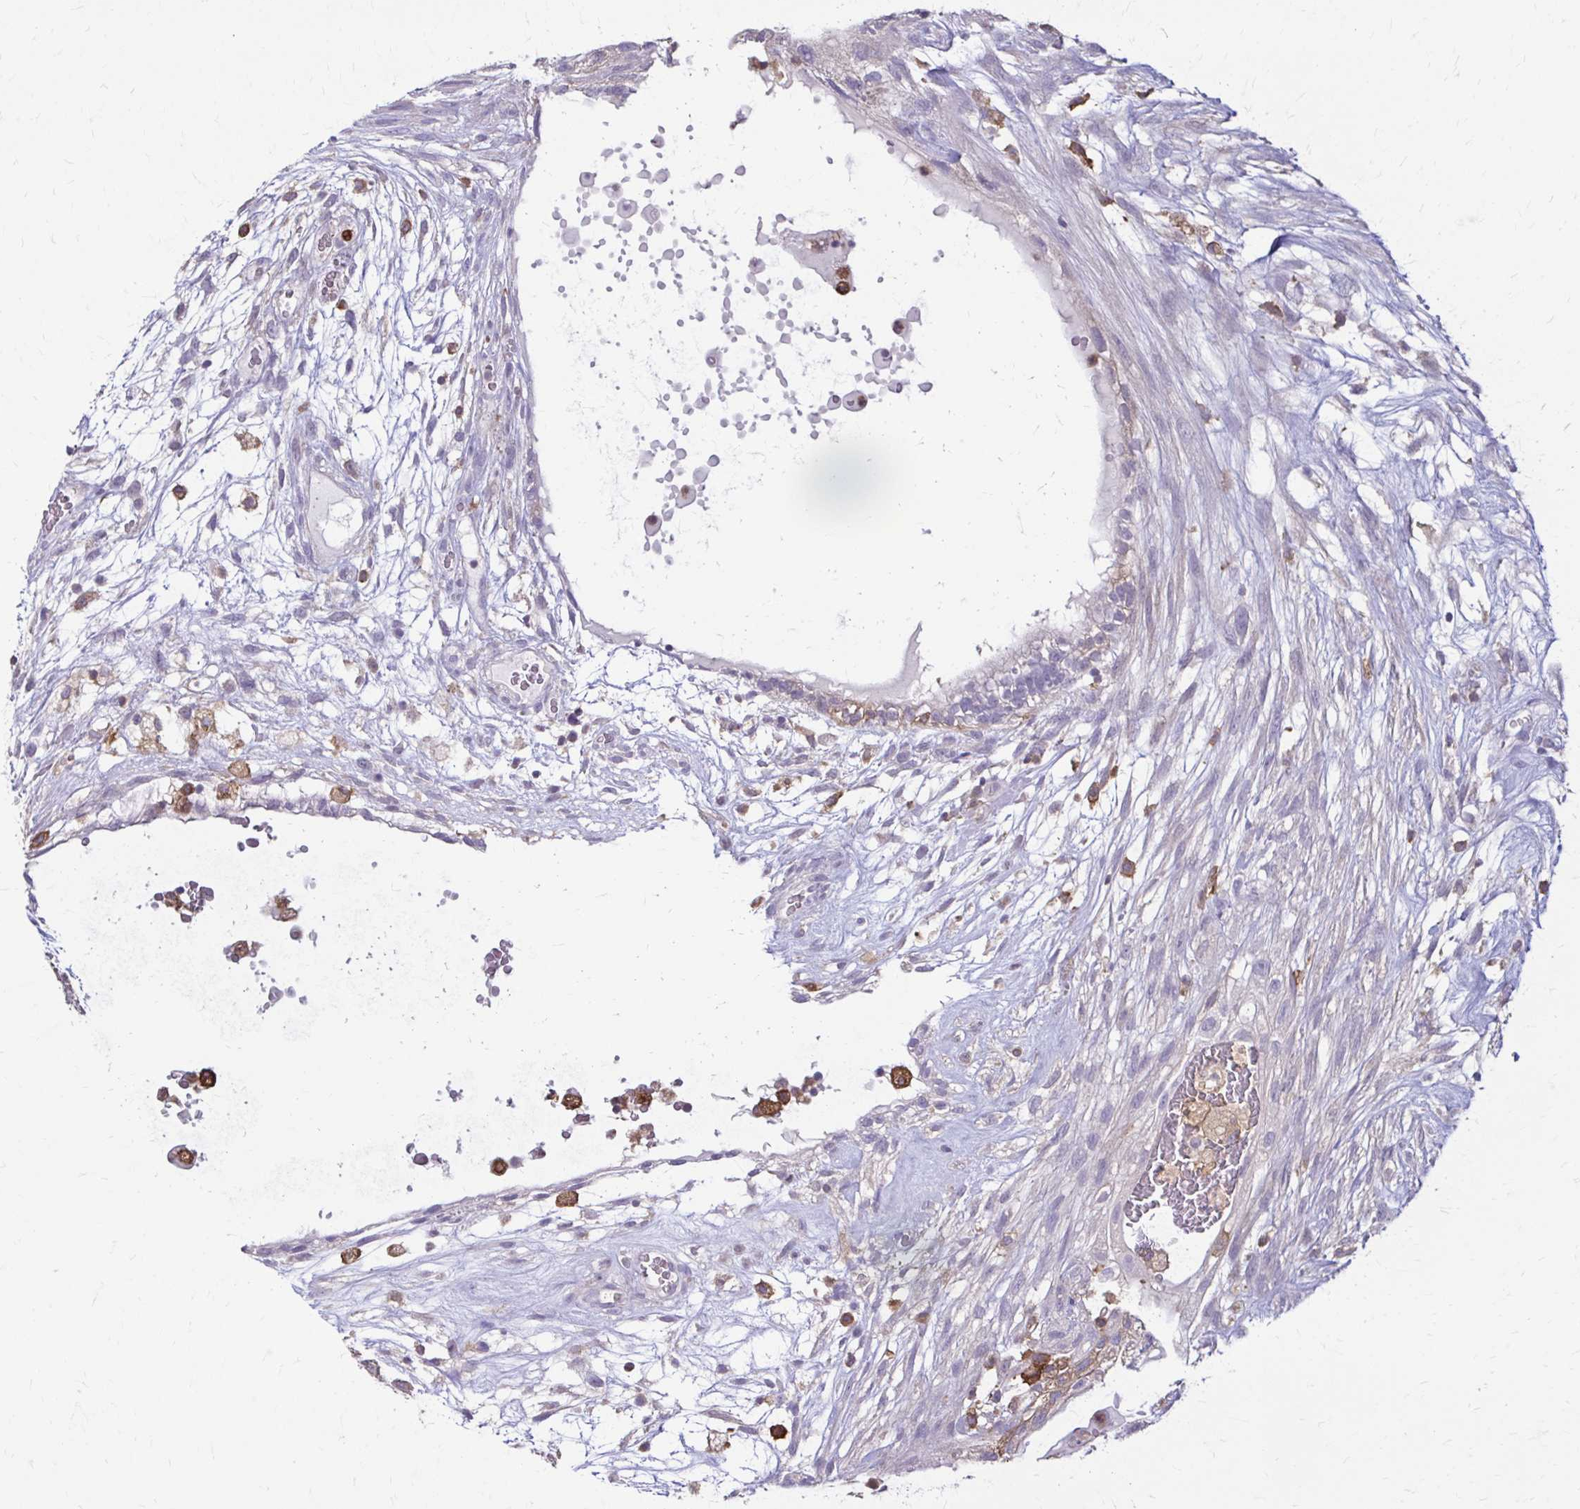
{"staining": {"intensity": "strong", "quantity": "<25%", "location": "cytoplasmic/membranous"}, "tissue": "testis cancer", "cell_type": "Tumor cells", "image_type": "cancer", "snomed": [{"axis": "morphology", "description": "Carcinoma, Embryonal, NOS"}, {"axis": "topography", "description": "Testis"}], "caption": "Tumor cells reveal medium levels of strong cytoplasmic/membranous positivity in about <25% of cells in human testis cancer. Using DAB (brown) and hematoxylin (blue) stains, captured at high magnification using brightfield microscopy.", "gene": "PIK3AP1", "patient": {"sex": "male", "age": 32}}